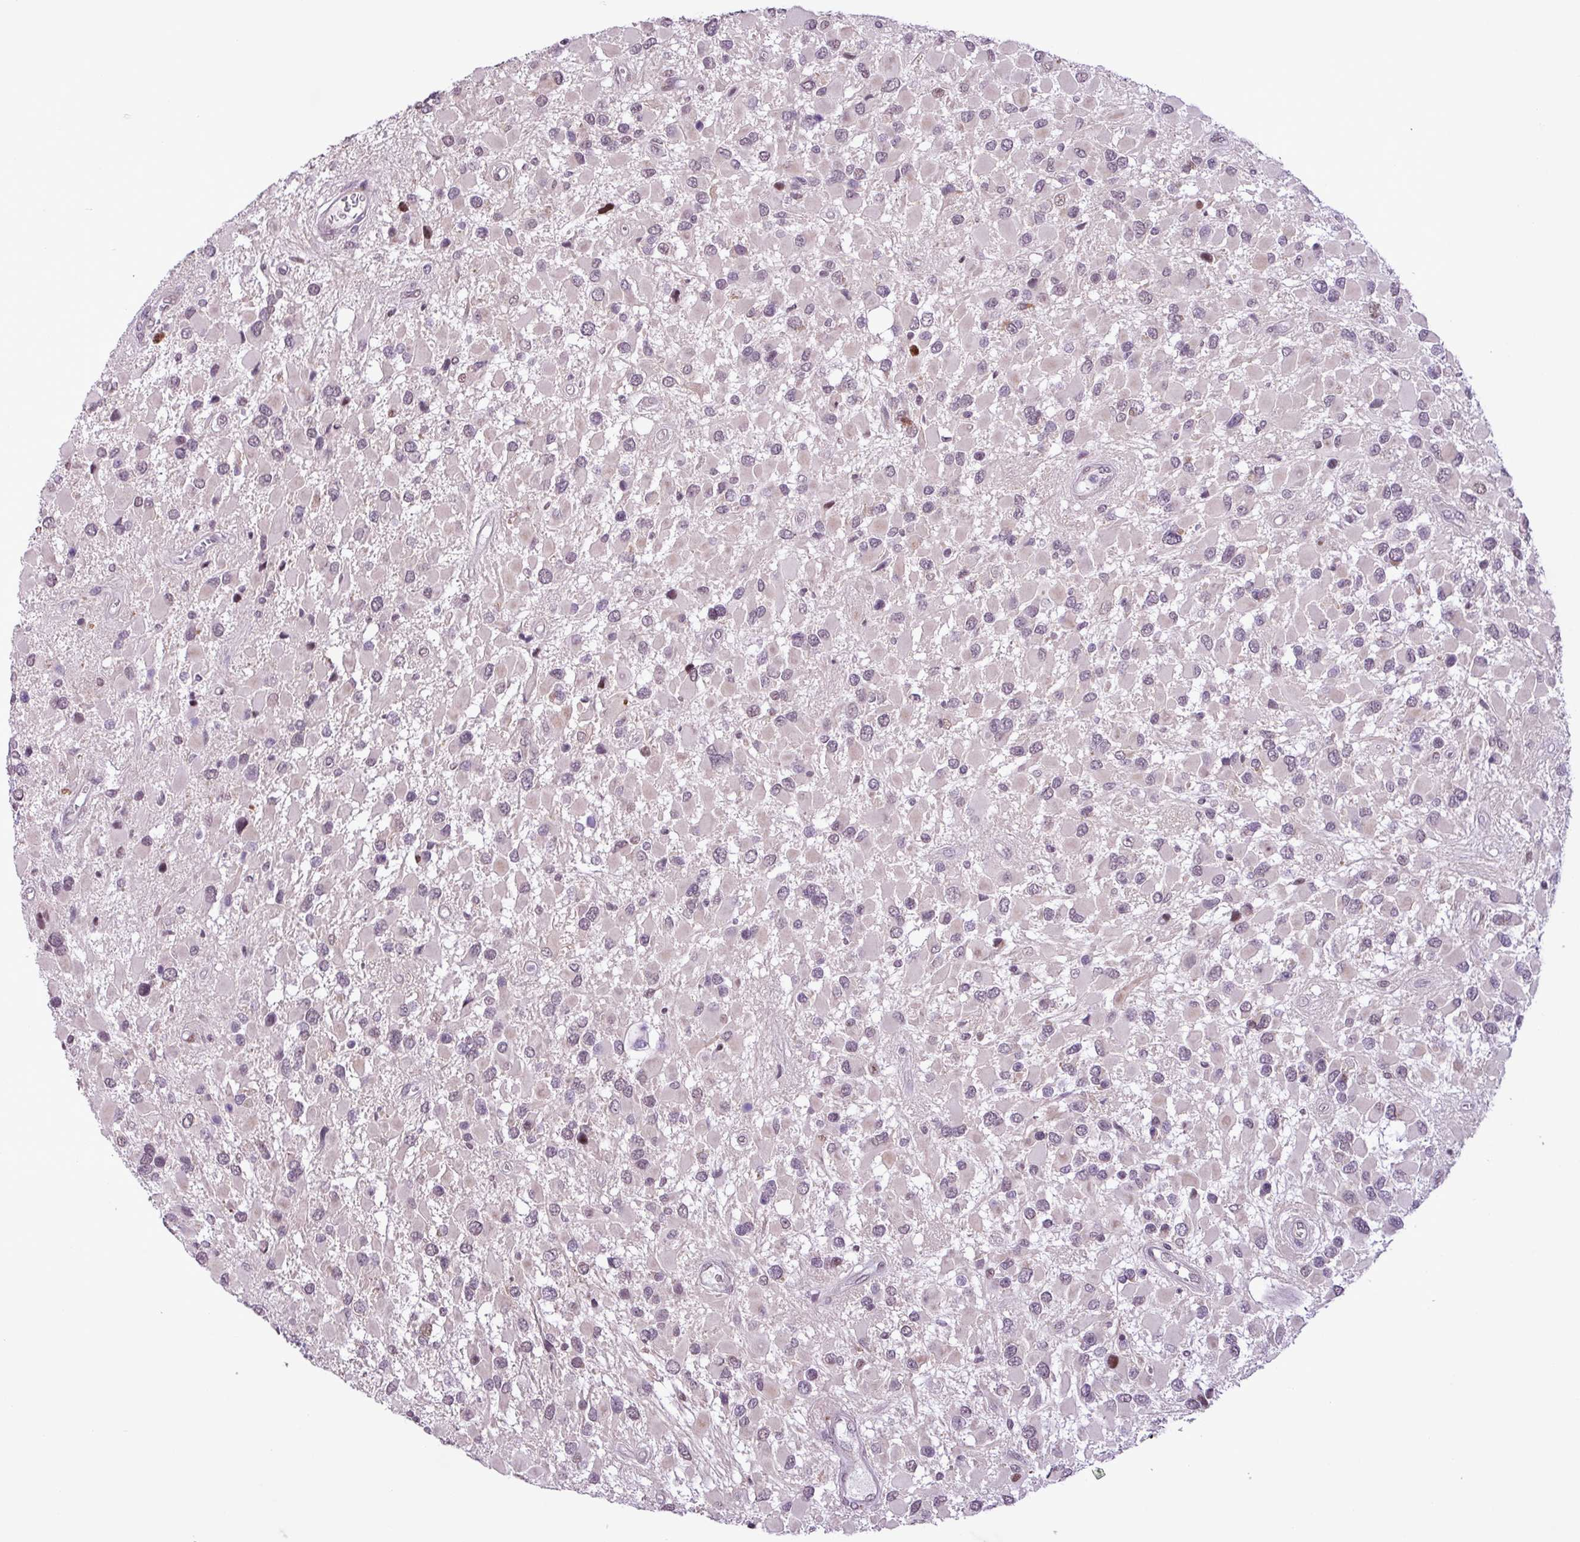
{"staining": {"intensity": "weak", "quantity": "<25%", "location": "nuclear"}, "tissue": "glioma", "cell_type": "Tumor cells", "image_type": "cancer", "snomed": [{"axis": "morphology", "description": "Glioma, malignant, High grade"}, {"axis": "topography", "description": "Brain"}], "caption": "Tumor cells show no significant expression in glioma.", "gene": "ZNF354A", "patient": {"sex": "male", "age": 53}}